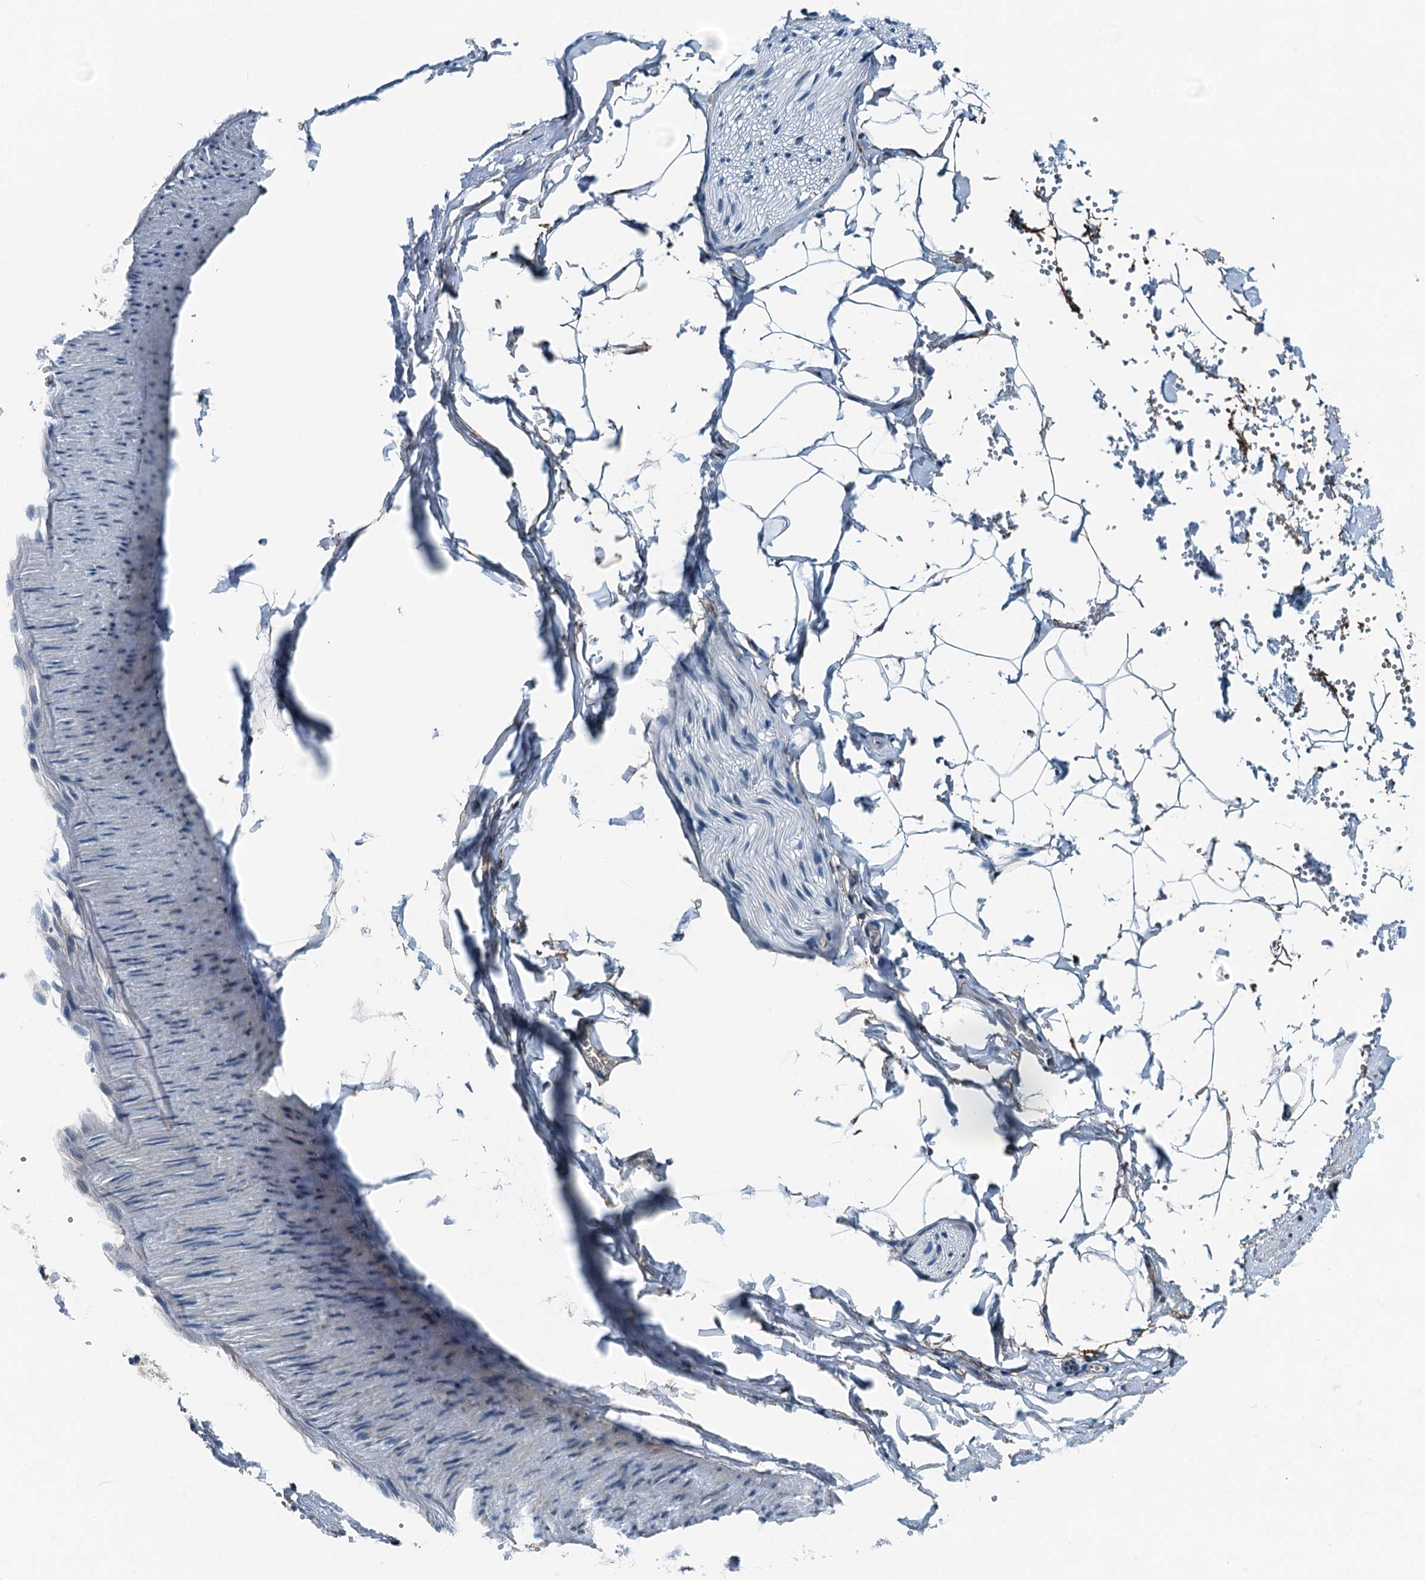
{"staining": {"intensity": "moderate", "quantity": "25%-75%", "location": "cytoplasmic/membranous"}, "tissue": "adipose tissue", "cell_type": "Adipocytes", "image_type": "normal", "snomed": [{"axis": "morphology", "description": "Normal tissue, NOS"}, {"axis": "topography", "description": "Gallbladder"}, {"axis": "topography", "description": "Peripheral nerve tissue"}], "caption": "This is an image of IHC staining of unremarkable adipose tissue, which shows moderate expression in the cytoplasmic/membranous of adipocytes.", "gene": "TAMALIN", "patient": {"sex": "male", "age": 38}}